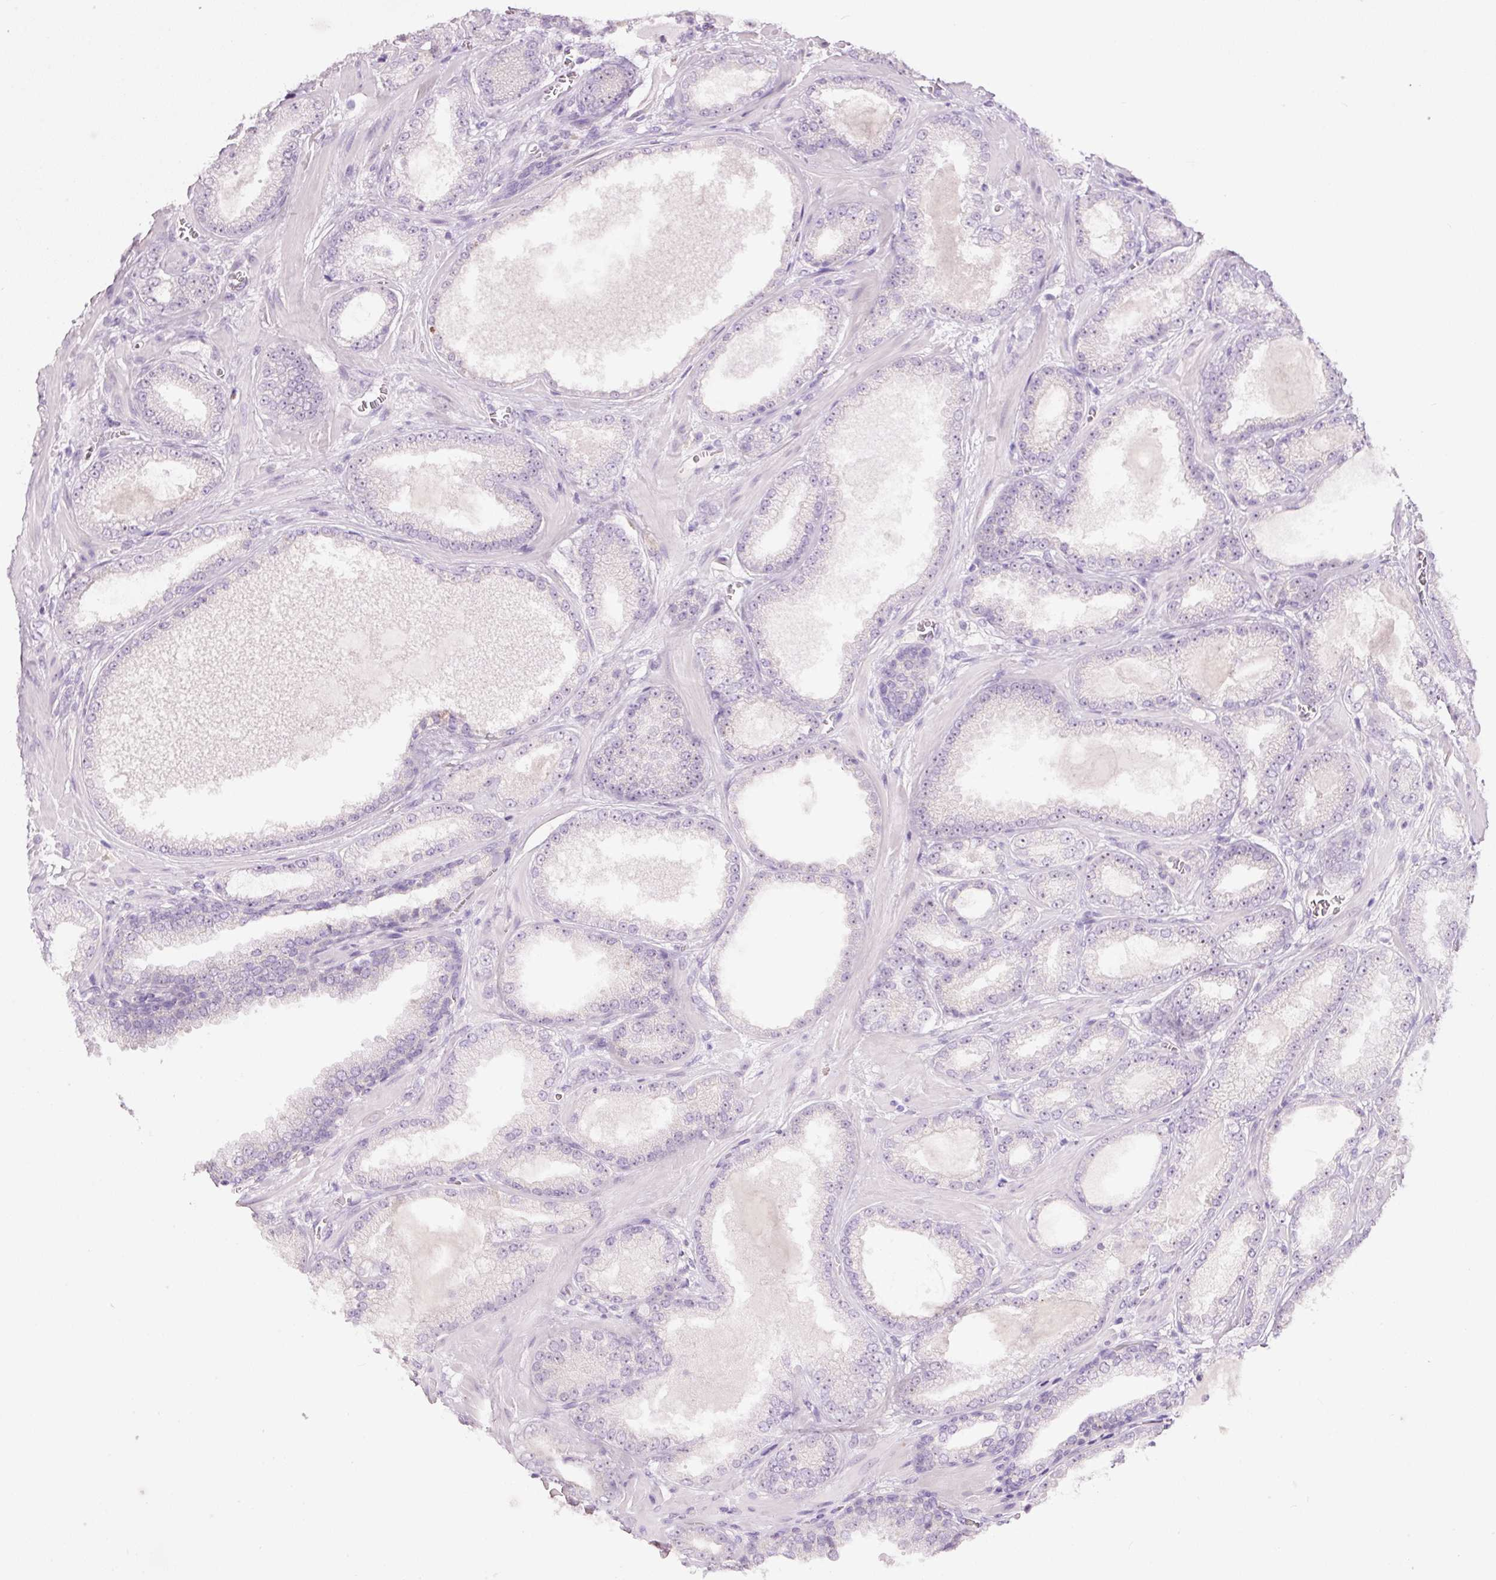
{"staining": {"intensity": "moderate", "quantity": "<25%", "location": "nuclear"}, "tissue": "prostate cancer", "cell_type": "Tumor cells", "image_type": "cancer", "snomed": [{"axis": "morphology", "description": "Adenocarcinoma, Low grade"}, {"axis": "topography", "description": "Prostate"}], "caption": "Protein staining by IHC demonstrates moderate nuclear staining in approximately <25% of tumor cells in low-grade adenocarcinoma (prostate). The protein of interest is stained brown, and the nuclei are stained in blue (DAB IHC with brightfield microscopy, high magnification).", "gene": "GCG", "patient": {"sex": "male", "age": 57}}